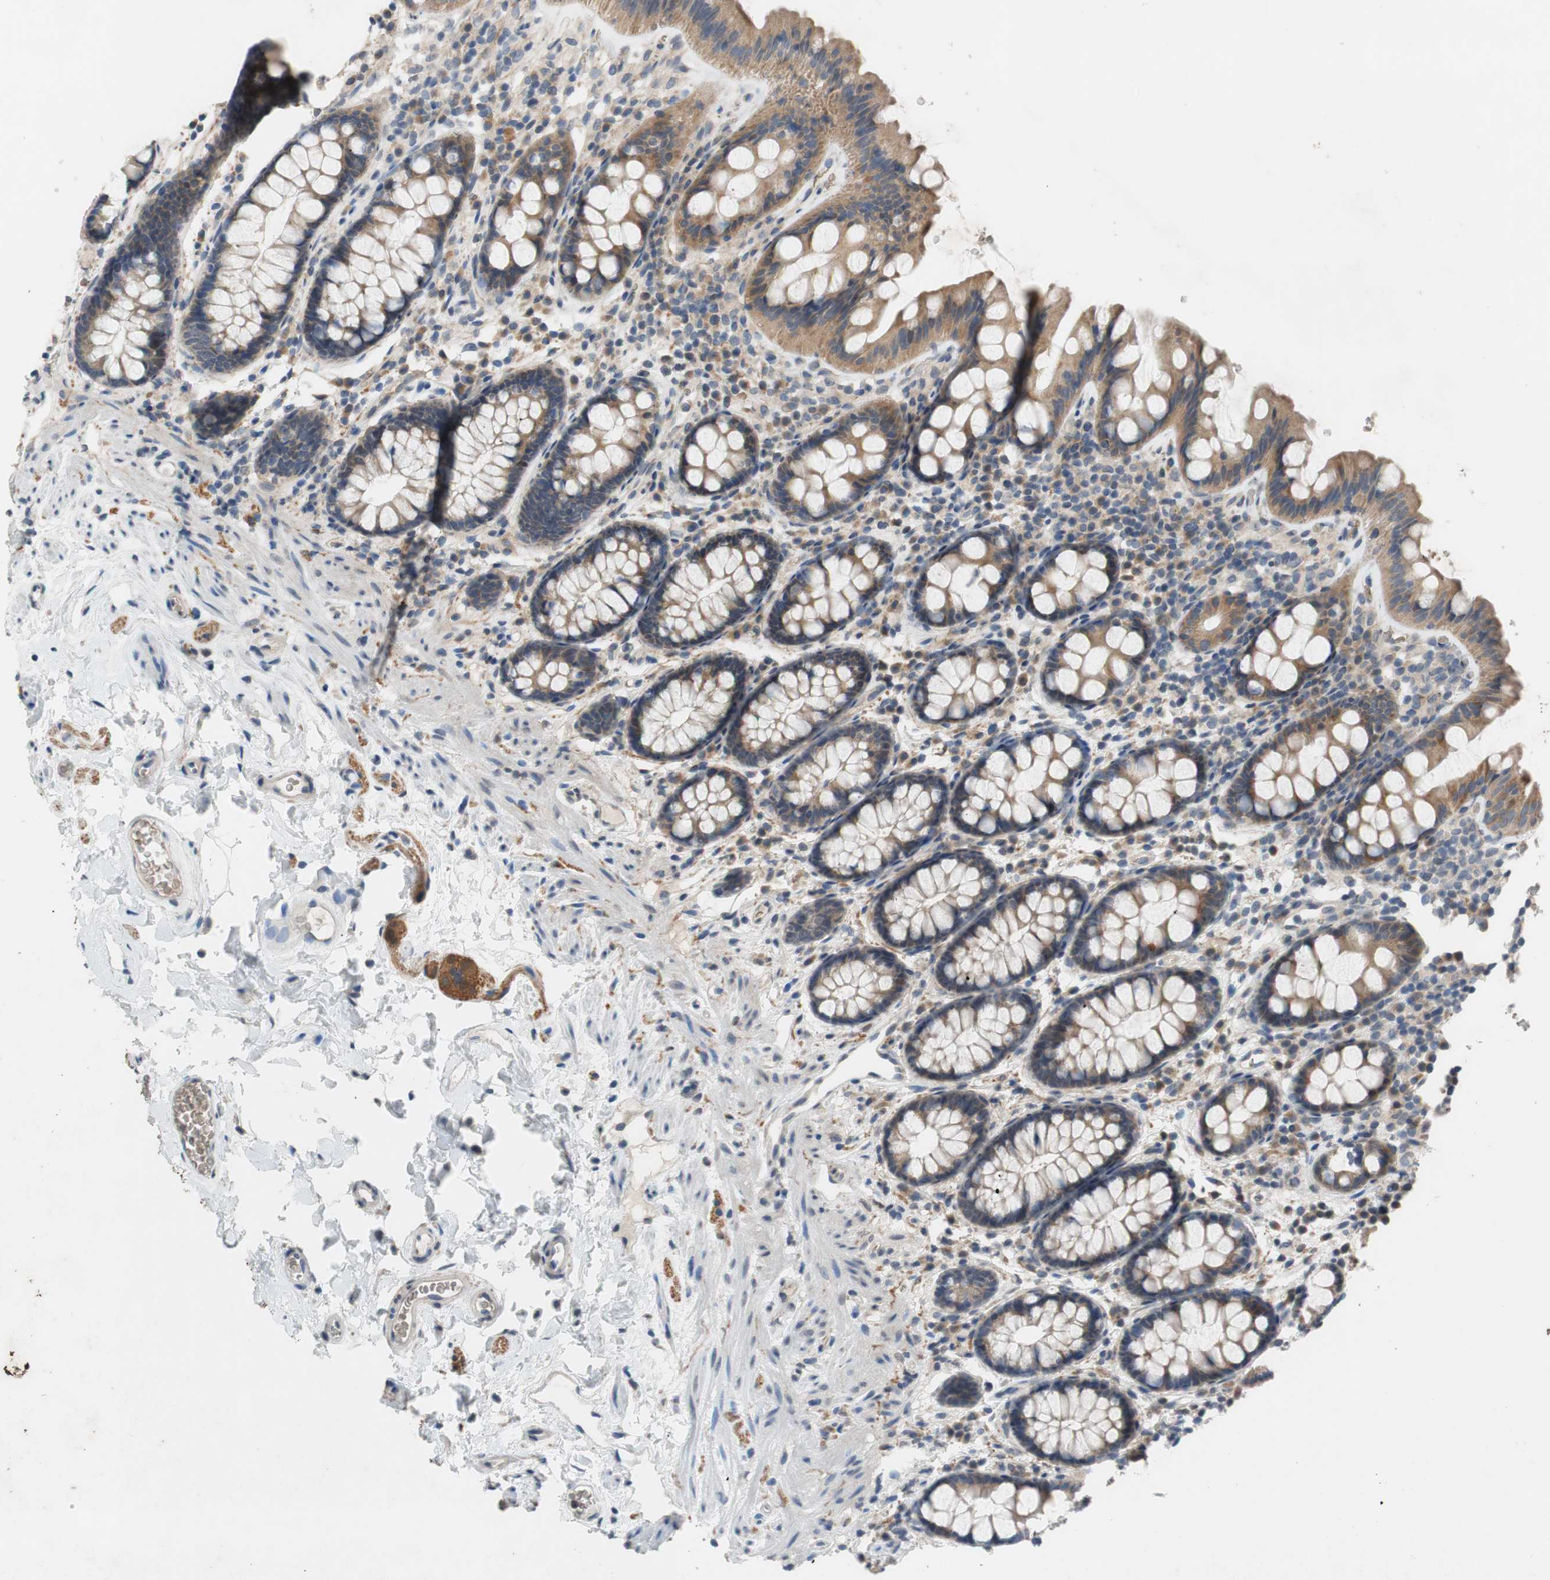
{"staining": {"intensity": "negative", "quantity": "none", "location": "none"}, "tissue": "colon", "cell_type": "Endothelial cells", "image_type": "normal", "snomed": [{"axis": "morphology", "description": "Normal tissue, NOS"}, {"axis": "topography", "description": "Colon"}], "caption": "An IHC photomicrograph of unremarkable colon is shown. There is no staining in endothelial cells of colon.", "gene": "ADD2", "patient": {"sex": "female", "age": 80}}